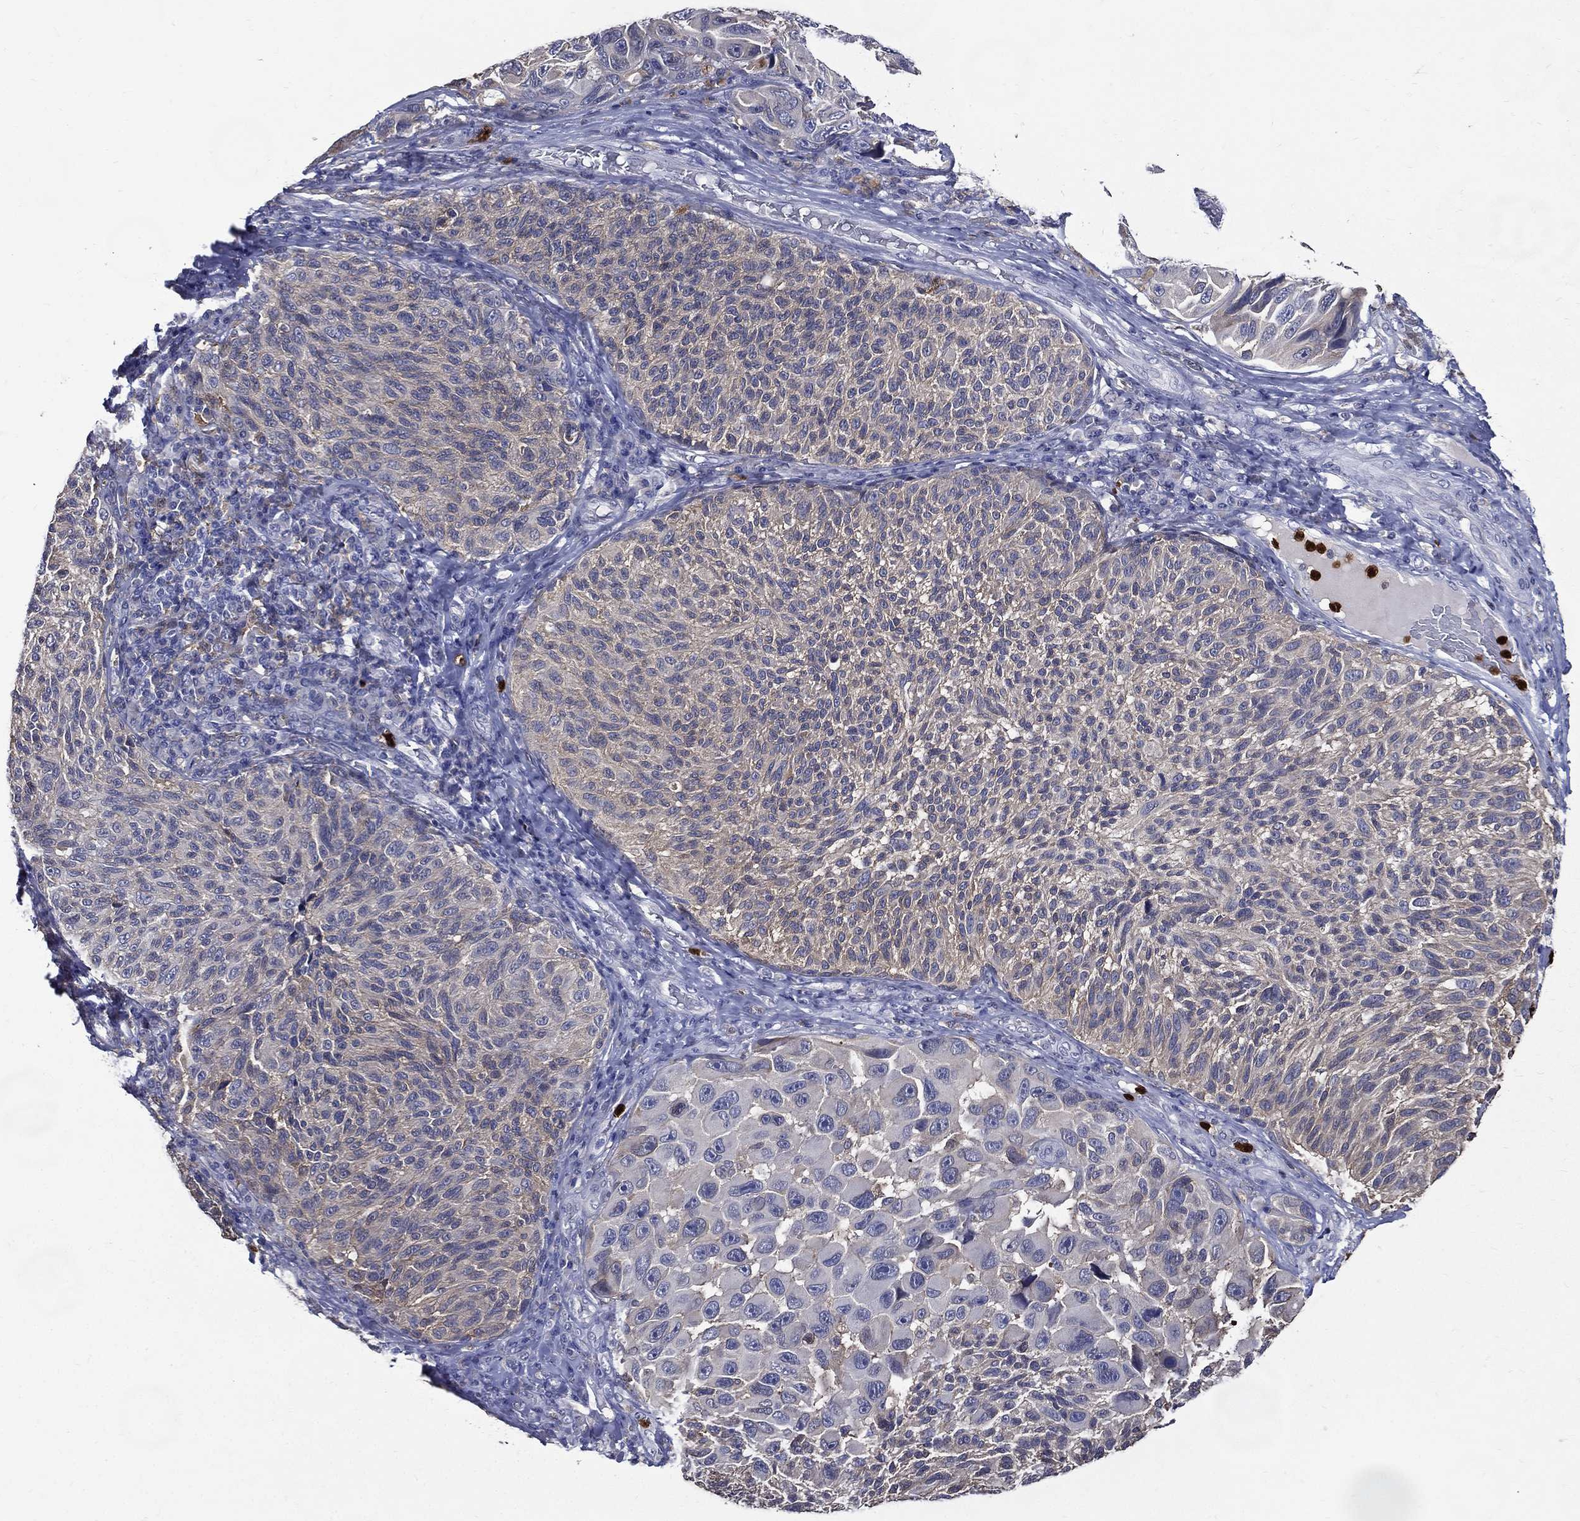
{"staining": {"intensity": "negative", "quantity": "none", "location": "none"}, "tissue": "melanoma", "cell_type": "Tumor cells", "image_type": "cancer", "snomed": [{"axis": "morphology", "description": "Malignant melanoma, NOS"}, {"axis": "topography", "description": "Skin"}], "caption": "Tumor cells are negative for protein expression in human malignant melanoma. (DAB (3,3'-diaminobenzidine) immunohistochemistry (IHC), high magnification).", "gene": "GPR171", "patient": {"sex": "female", "age": 73}}